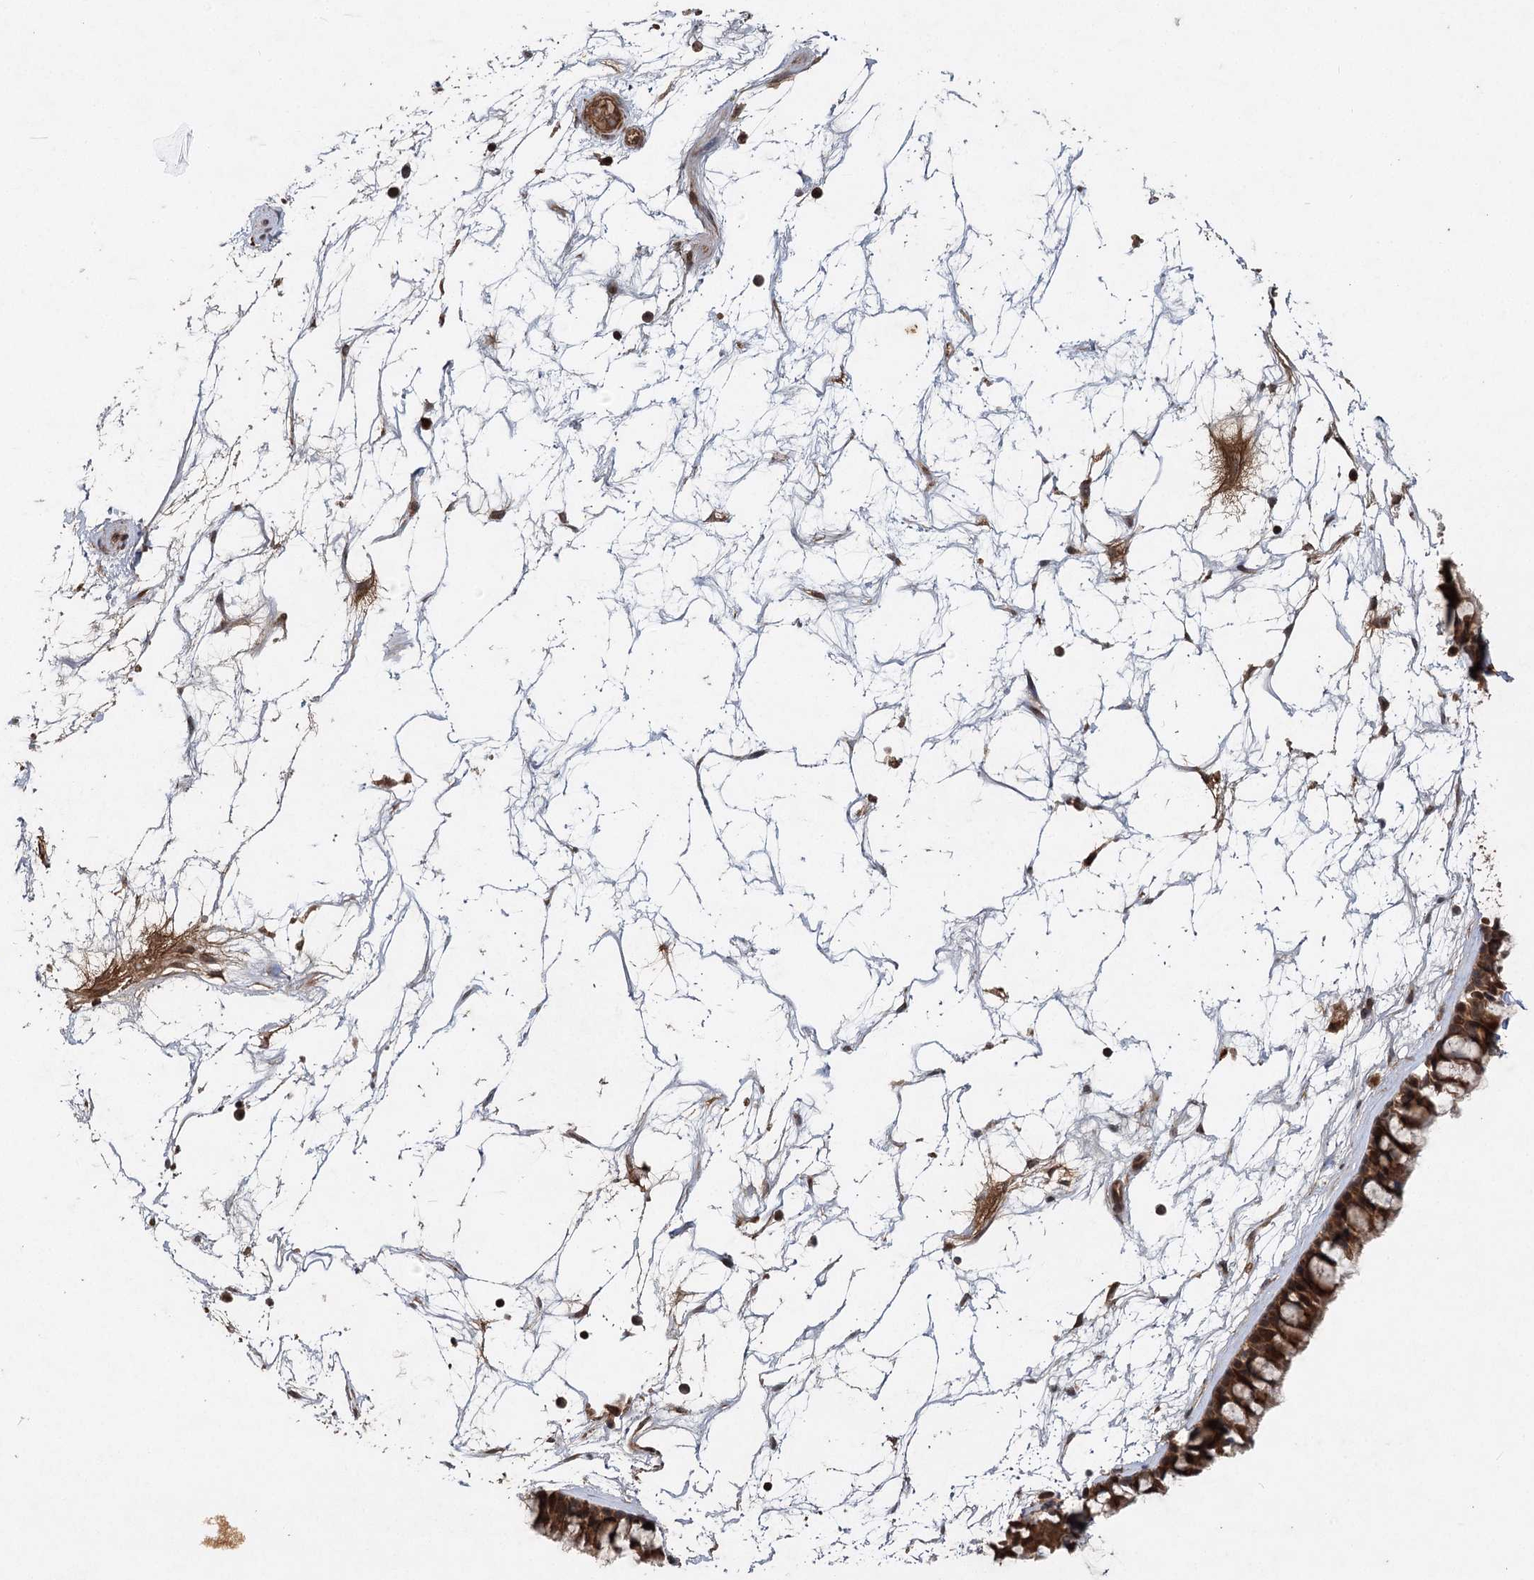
{"staining": {"intensity": "strong", "quantity": ">75%", "location": "cytoplasmic/membranous"}, "tissue": "nasopharynx", "cell_type": "Respiratory epithelial cells", "image_type": "normal", "snomed": [{"axis": "morphology", "description": "Normal tissue, NOS"}, {"axis": "topography", "description": "Nasopharynx"}], "caption": "An IHC photomicrograph of normal tissue is shown. Protein staining in brown shows strong cytoplasmic/membranous positivity in nasopharynx within respiratory epithelial cells.", "gene": "INSIG2", "patient": {"sex": "male", "age": 64}}